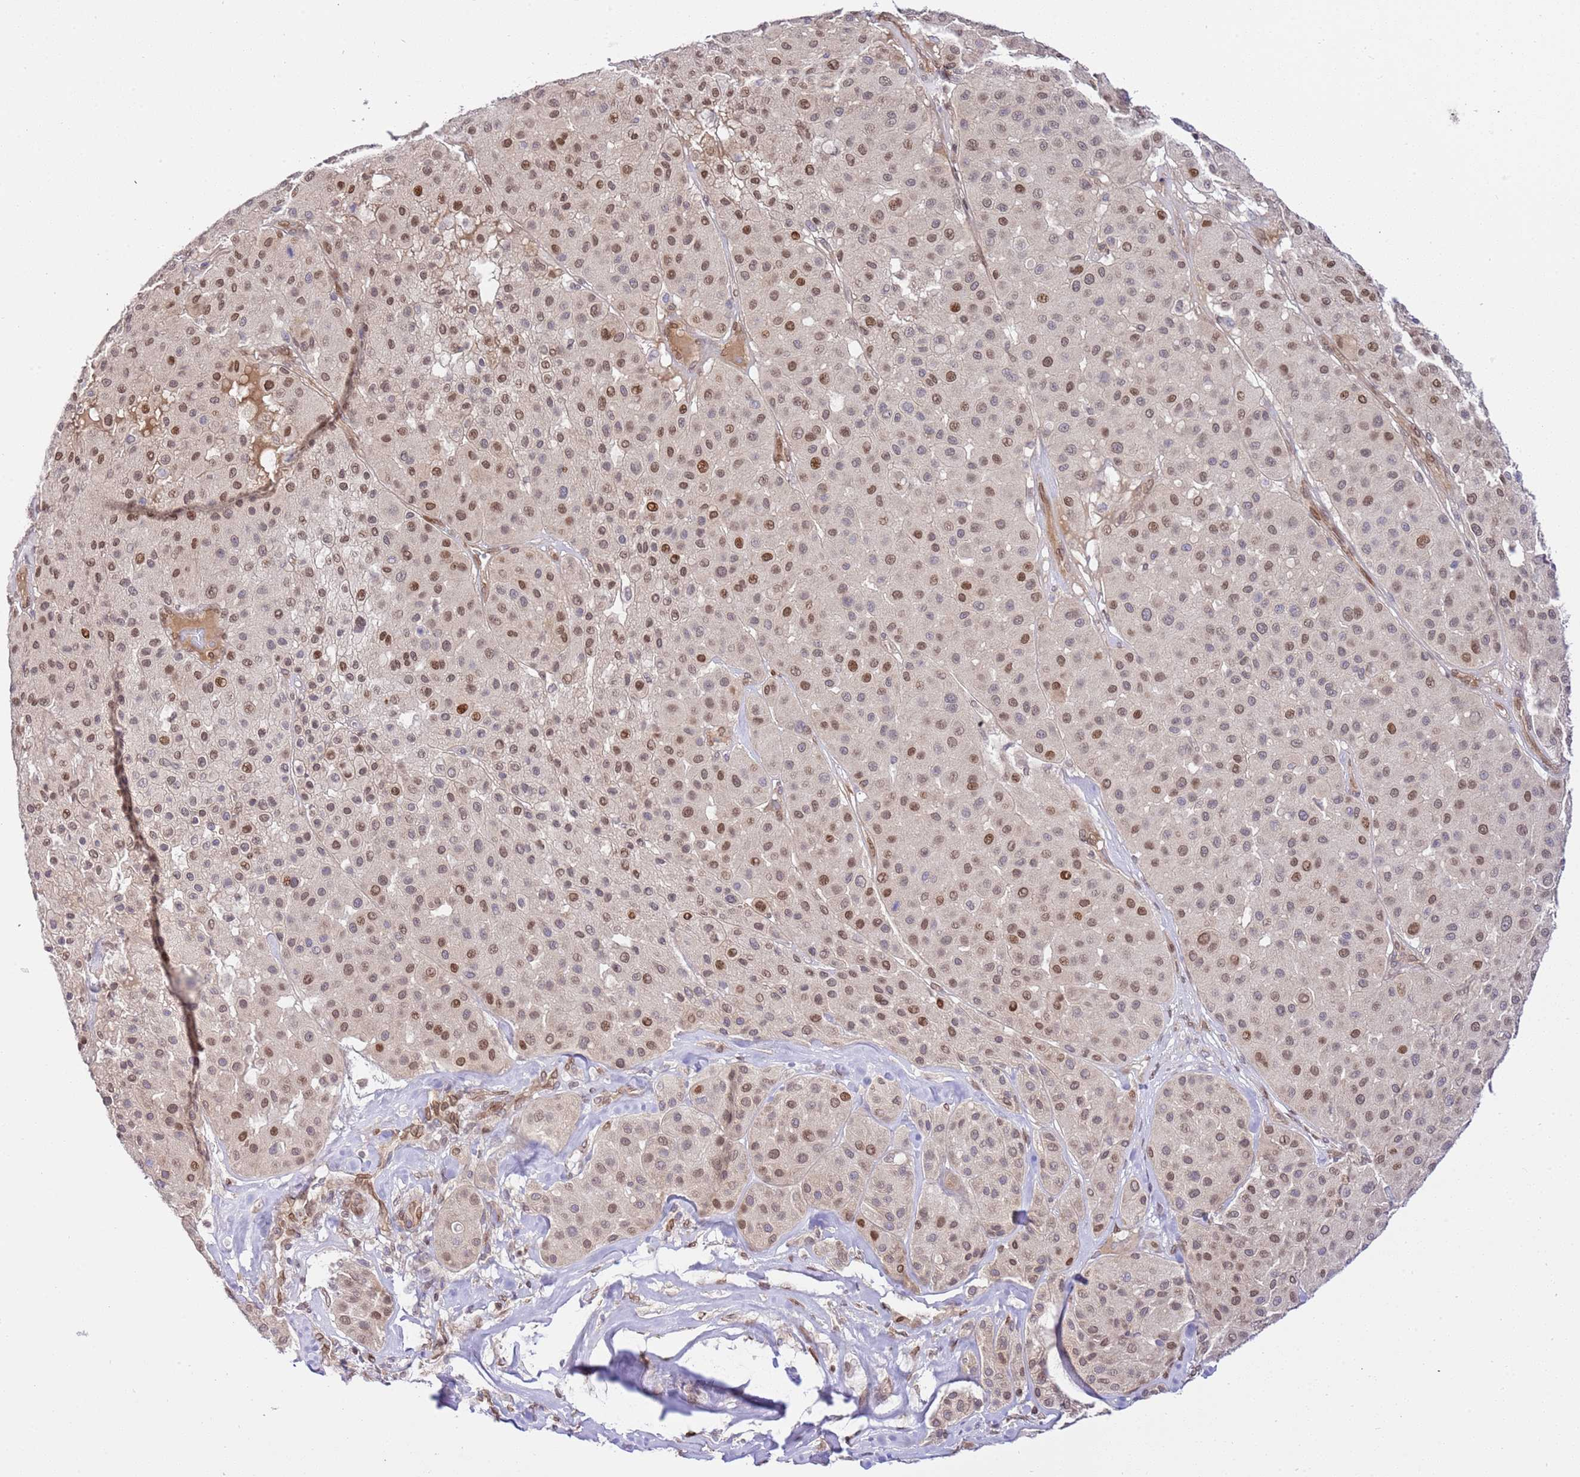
{"staining": {"intensity": "moderate", "quantity": ">75%", "location": "nuclear"}, "tissue": "melanoma", "cell_type": "Tumor cells", "image_type": "cancer", "snomed": [{"axis": "morphology", "description": "Malignant melanoma, Metastatic site"}, {"axis": "topography", "description": "Smooth muscle"}], "caption": "Immunohistochemical staining of melanoma displays medium levels of moderate nuclear protein positivity in approximately >75% of tumor cells. The staining is performed using DAB (3,3'-diaminobenzidine) brown chromogen to label protein expression. The nuclei are counter-stained blue using hematoxylin.", "gene": "TRIM37", "patient": {"sex": "male", "age": 41}}